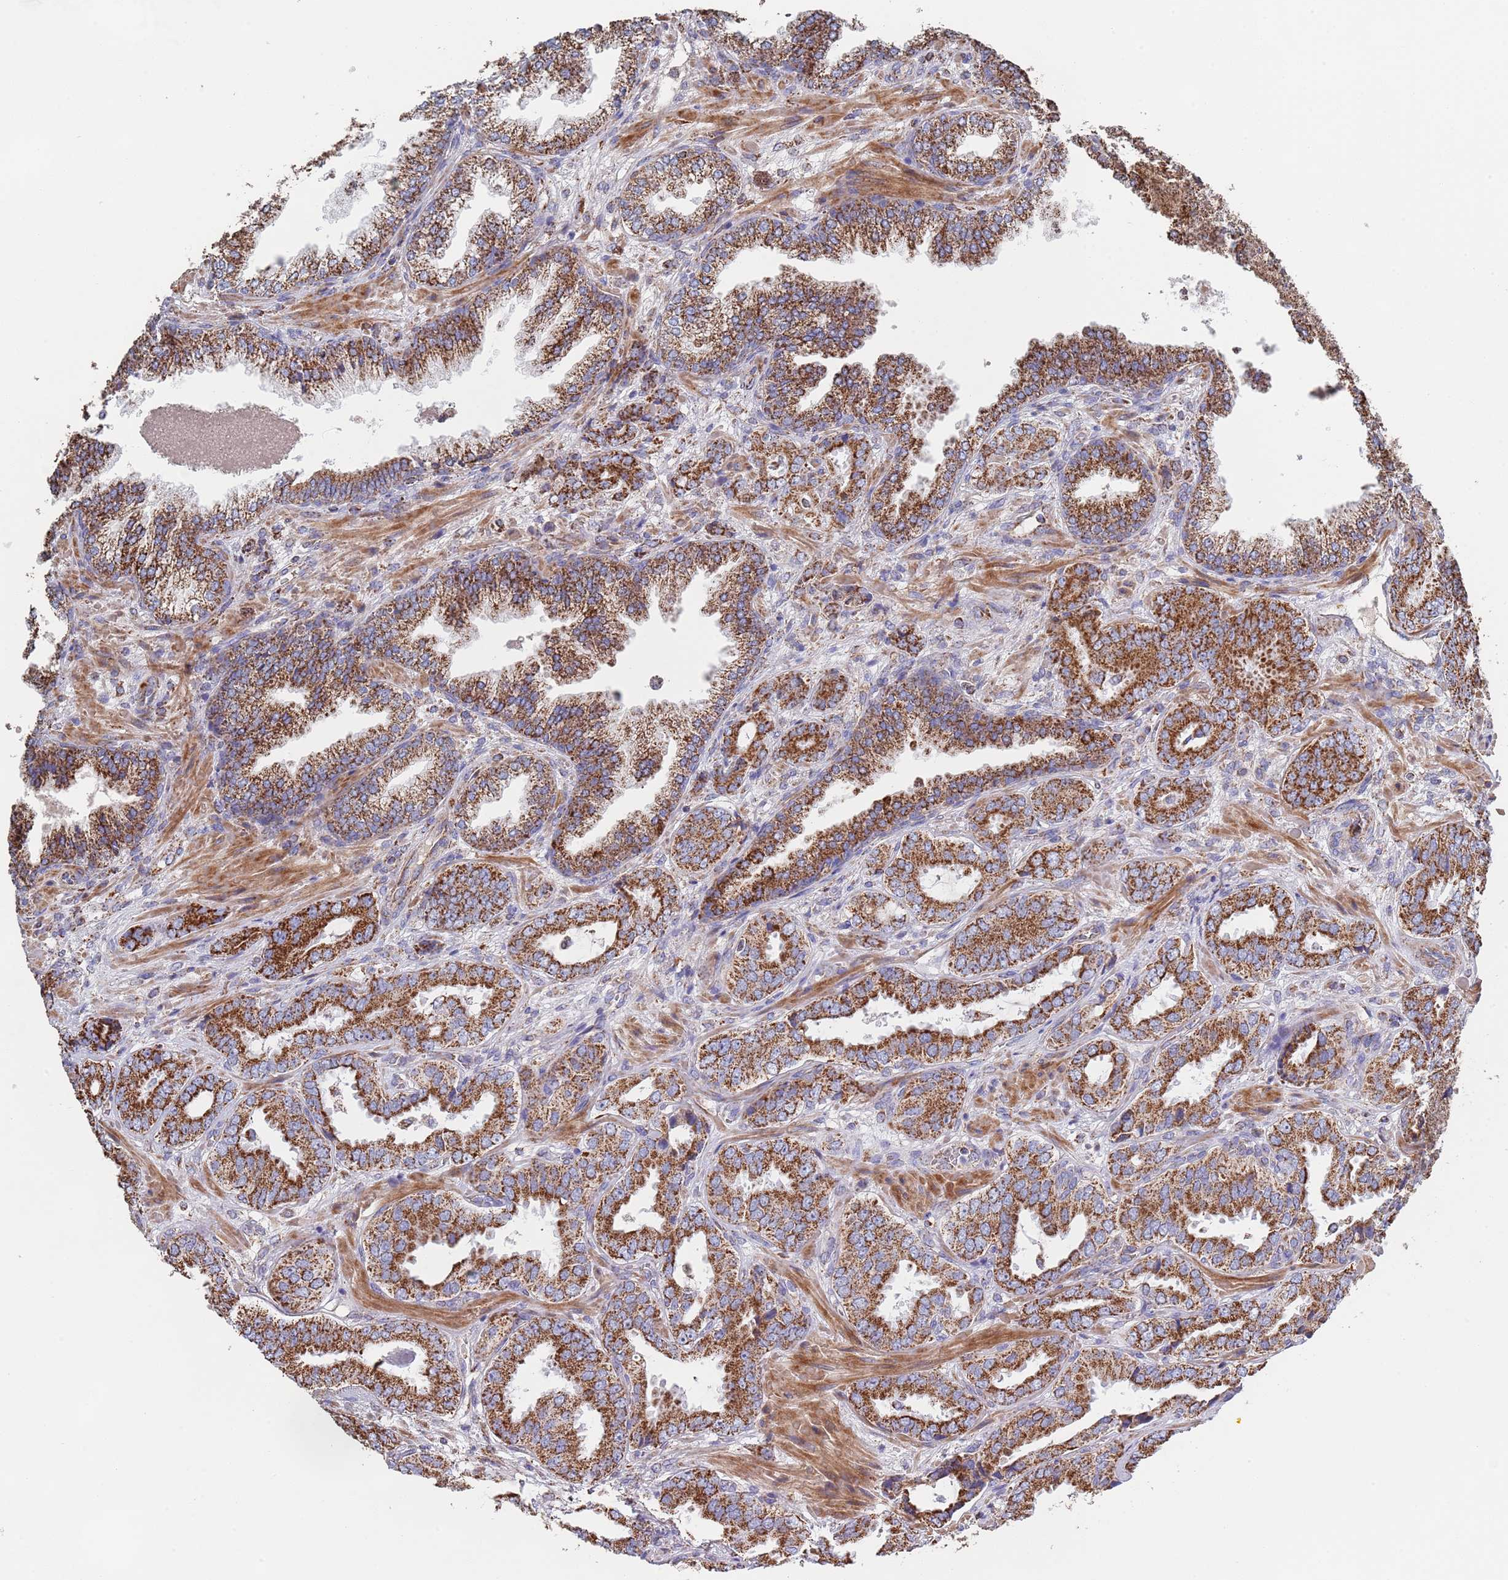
{"staining": {"intensity": "strong", "quantity": ">75%", "location": "cytoplasmic/membranous"}, "tissue": "prostate cancer", "cell_type": "Tumor cells", "image_type": "cancer", "snomed": [{"axis": "morphology", "description": "Adenocarcinoma, High grade"}, {"axis": "topography", "description": "Prostate"}], "caption": "A histopathology image of human prostate cancer stained for a protein demonstrates strong cytoplasmic/membranous brown staining in tumor cells.", "gene": "PGP", "patient": {"sex": "male", "age": 71}}